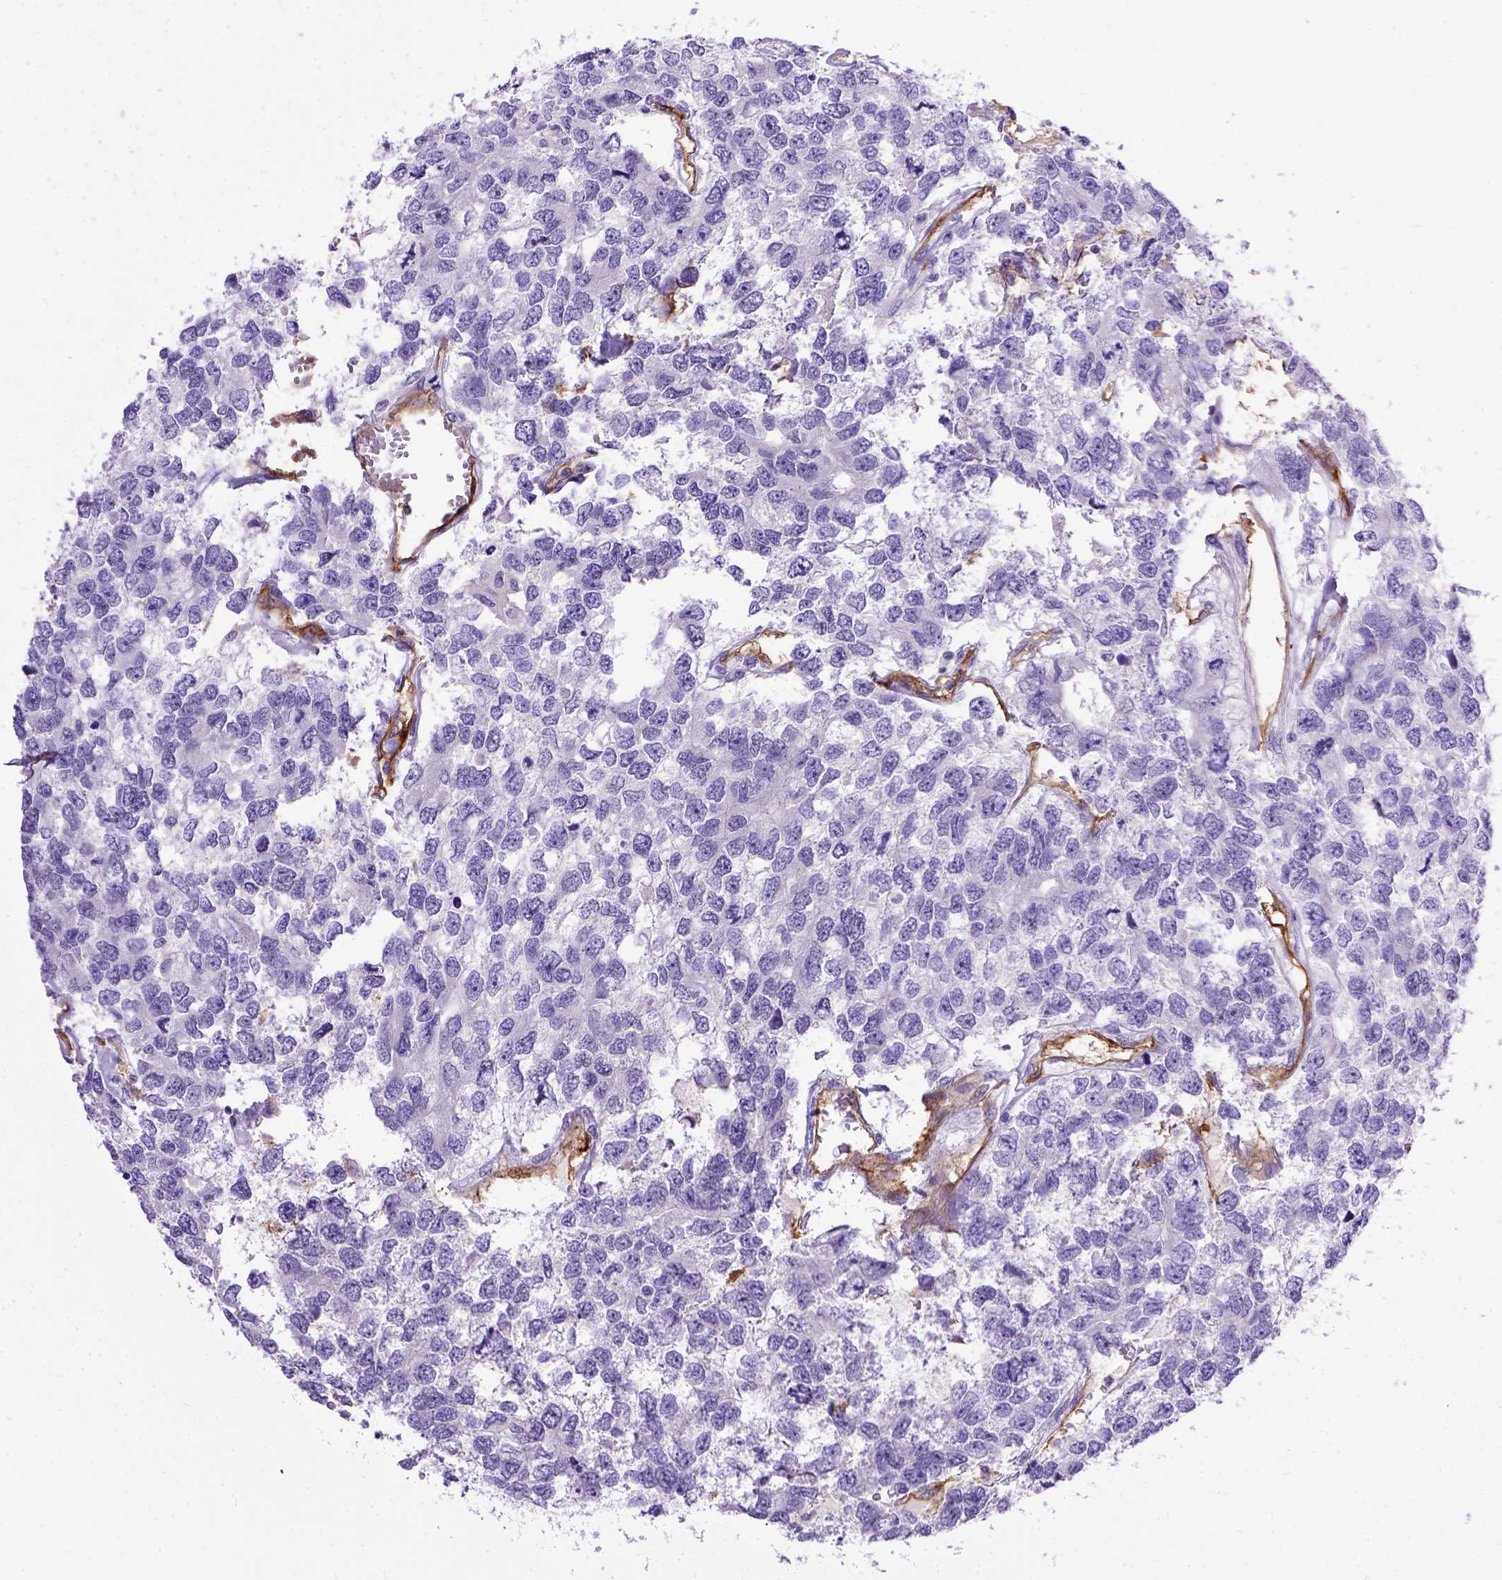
{"staining": {"intensity": "negative", "quantity": "none", "location": "none"}, "tissue": "testis cancer", "cell_type": "Tumor cells", "image_type": "cancer", "snomed": [{"axis": "morphology", "description": "Seminoma, NOS"}, {"axis": "topography", "description": "Testis"}], "caption": "Immunohistochemical staining of testis cancer (seminoma) displays no significant positivity in tumor cells.", "gene": "ENG", "patient": {"sex": "male", "age": 52}}